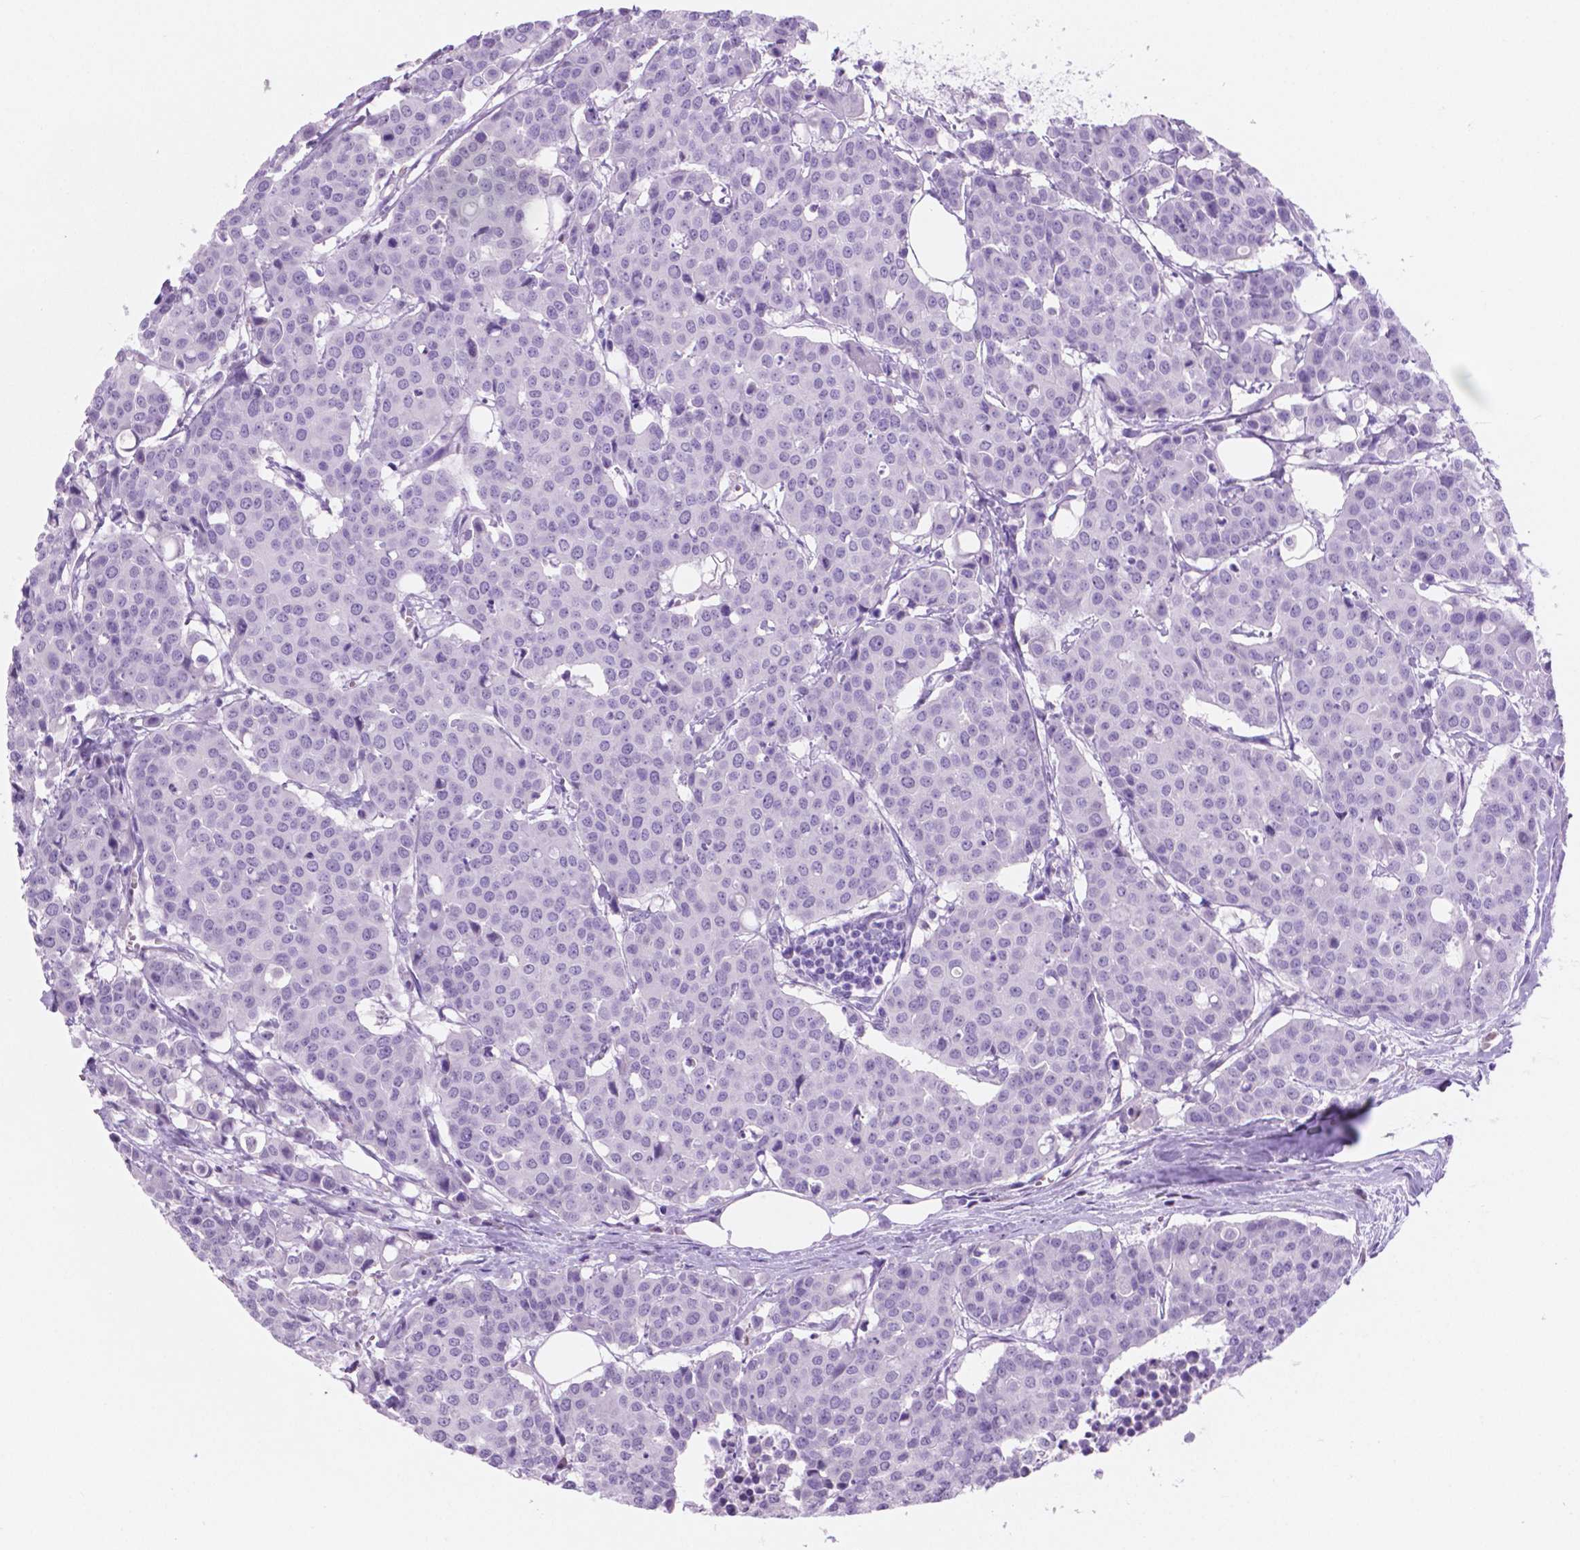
{"staining": {"intensity": "negative", "quantity": "none", "location": "none"}, "tissue": "carcinoid", "cell_type": "Tumor cells", "image_type": "cancer", "snomed": [{"axis": "morphology", "description": "Carcinoid, malignant, NOS"}, {"axis": "topography", "description": "Colon"}], "caption": "Tumor cells are negative for brown protein staining in carcinoid. (Brightfield microscopy of DAB (3,3'-diaminobenzidine) IHC at high magnification).", "gene": "GRIN2B", "patient": {"sex": "male", "age": 81}}